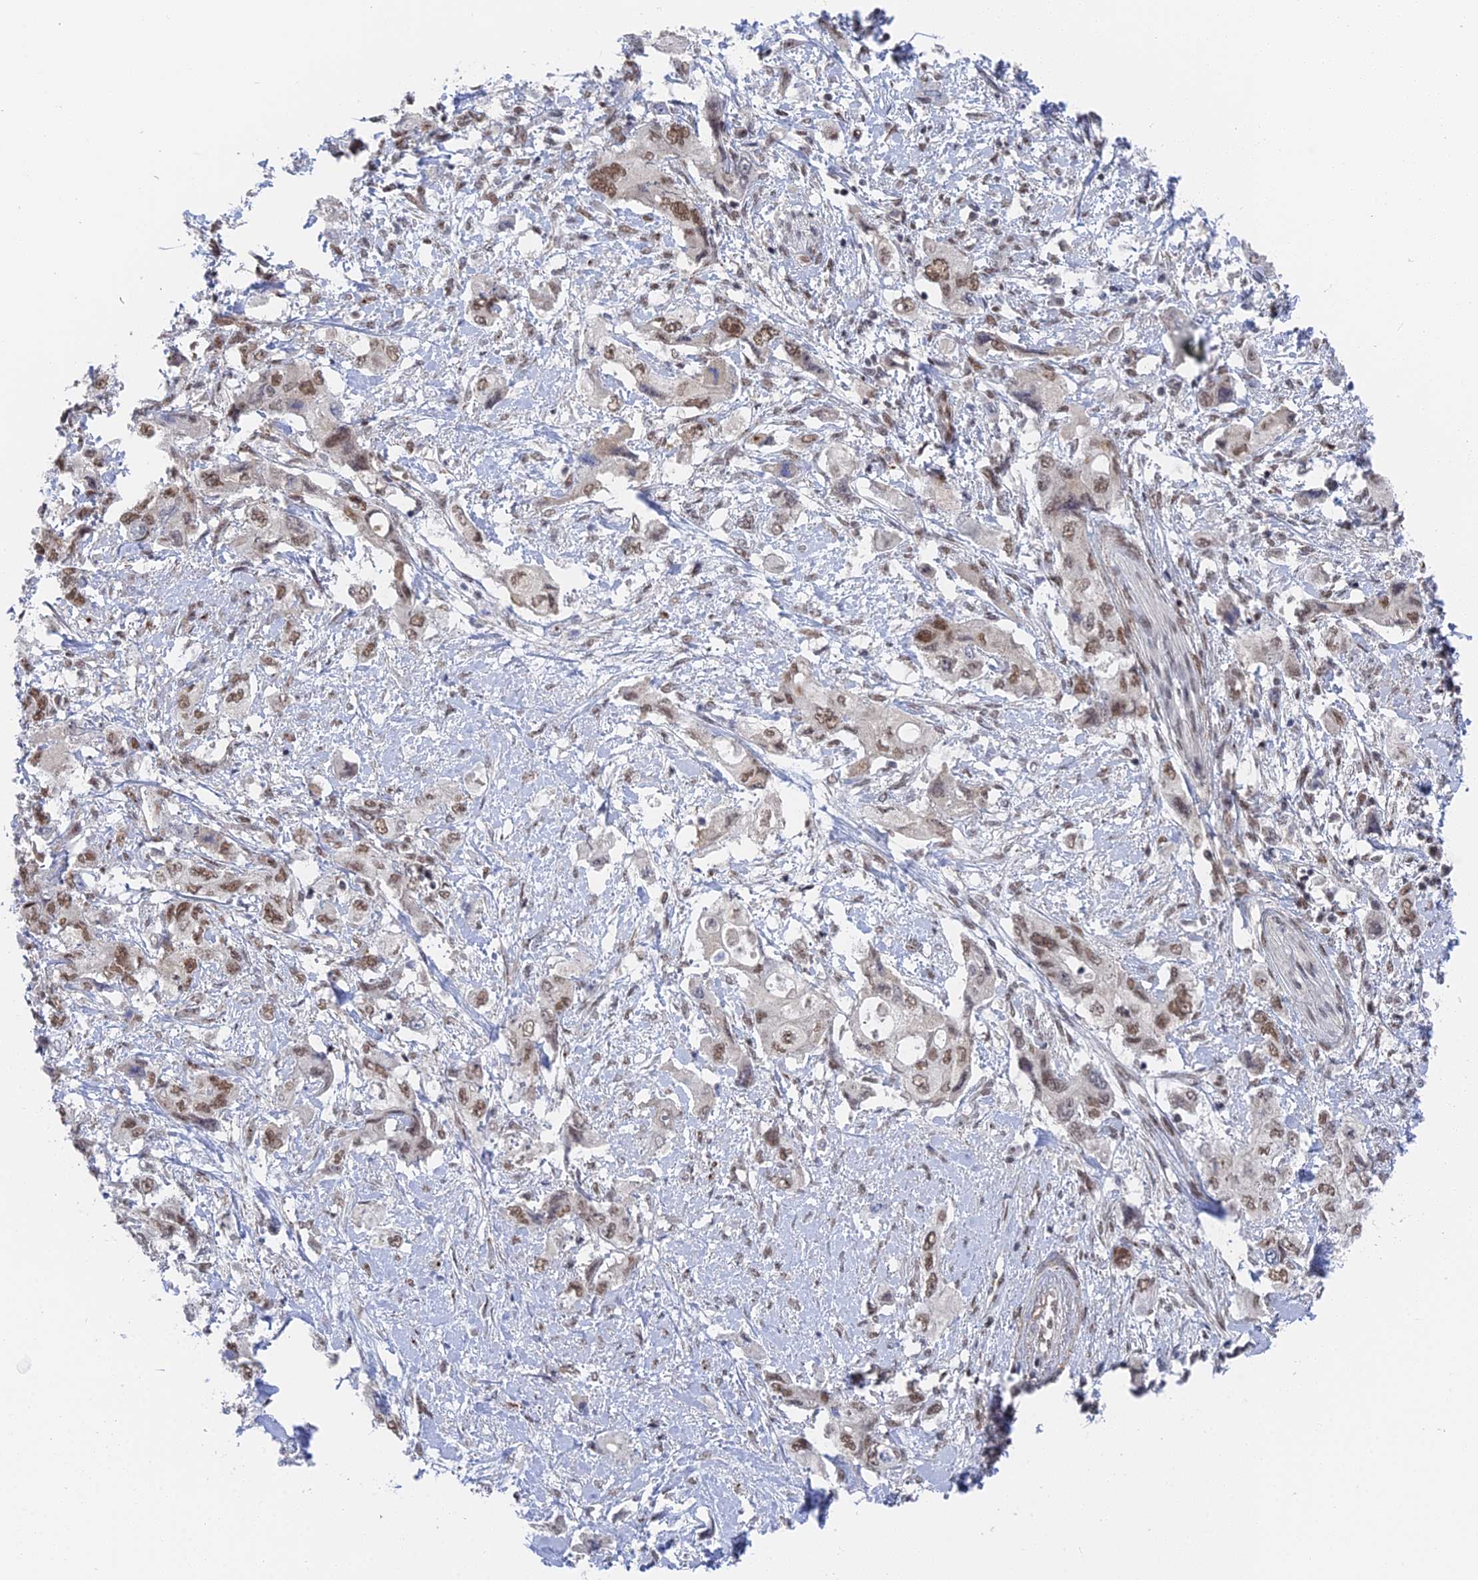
{"staining": {"intensity": "moderate", "quantity": ">75%", "location": "nuclear"}, "tissue": "pancreatic cancer", "cell_type": "Tumor cells", "image_type": "cancer", "snomed": [{"axis": "morphology", "description": "Adenocarcinoma, NOS"}, {"axis": "topography", "description": "Pancreas"}], "caption": "Human pancreatic cancer stained for a protein (brown) shows moderate nuclear positive staining in about >75% of tumor cells.", "gene": "CCDC85A", "patient": {"sex": "female", "age": 73}}